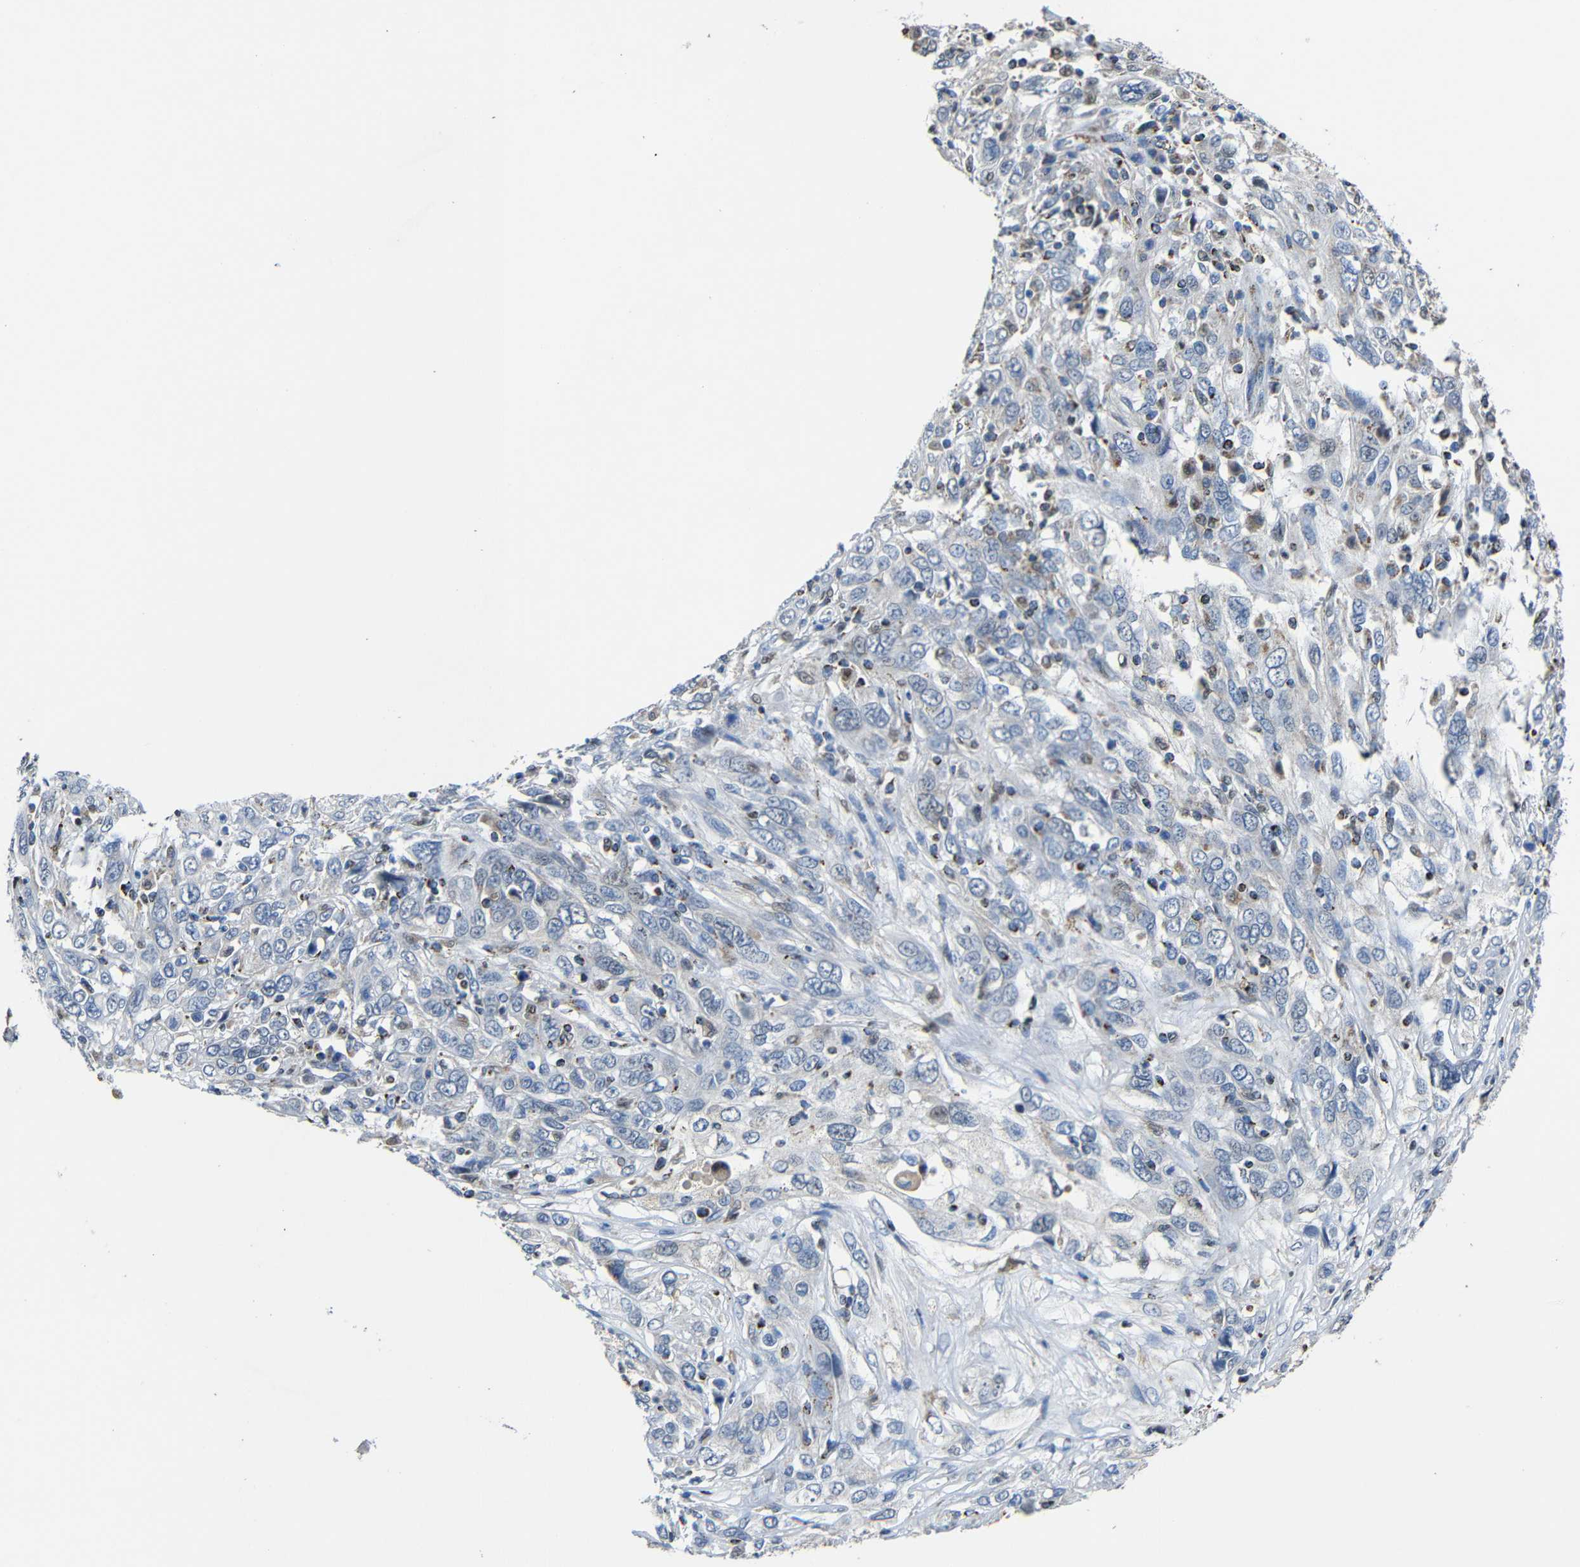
{"staining": {"intensity": "negative", "quantity": "none", "location": "none"}, "tissue": "cervical cancer", "cell_type": "Tumor cells", "image_type": "cancer", "snomed": [{"axis": "morphology", "description": "Squamous cell carcinoma, NOS"}, {"axis": "topography", "description": "Cervix"}], "caption": "Immunohistochemistry of human cervical squamous cell carcinoma demonstrates no expression in tumor cells.", "gene": "CA5B", "patient": {"sex": "female", "age": 46}}